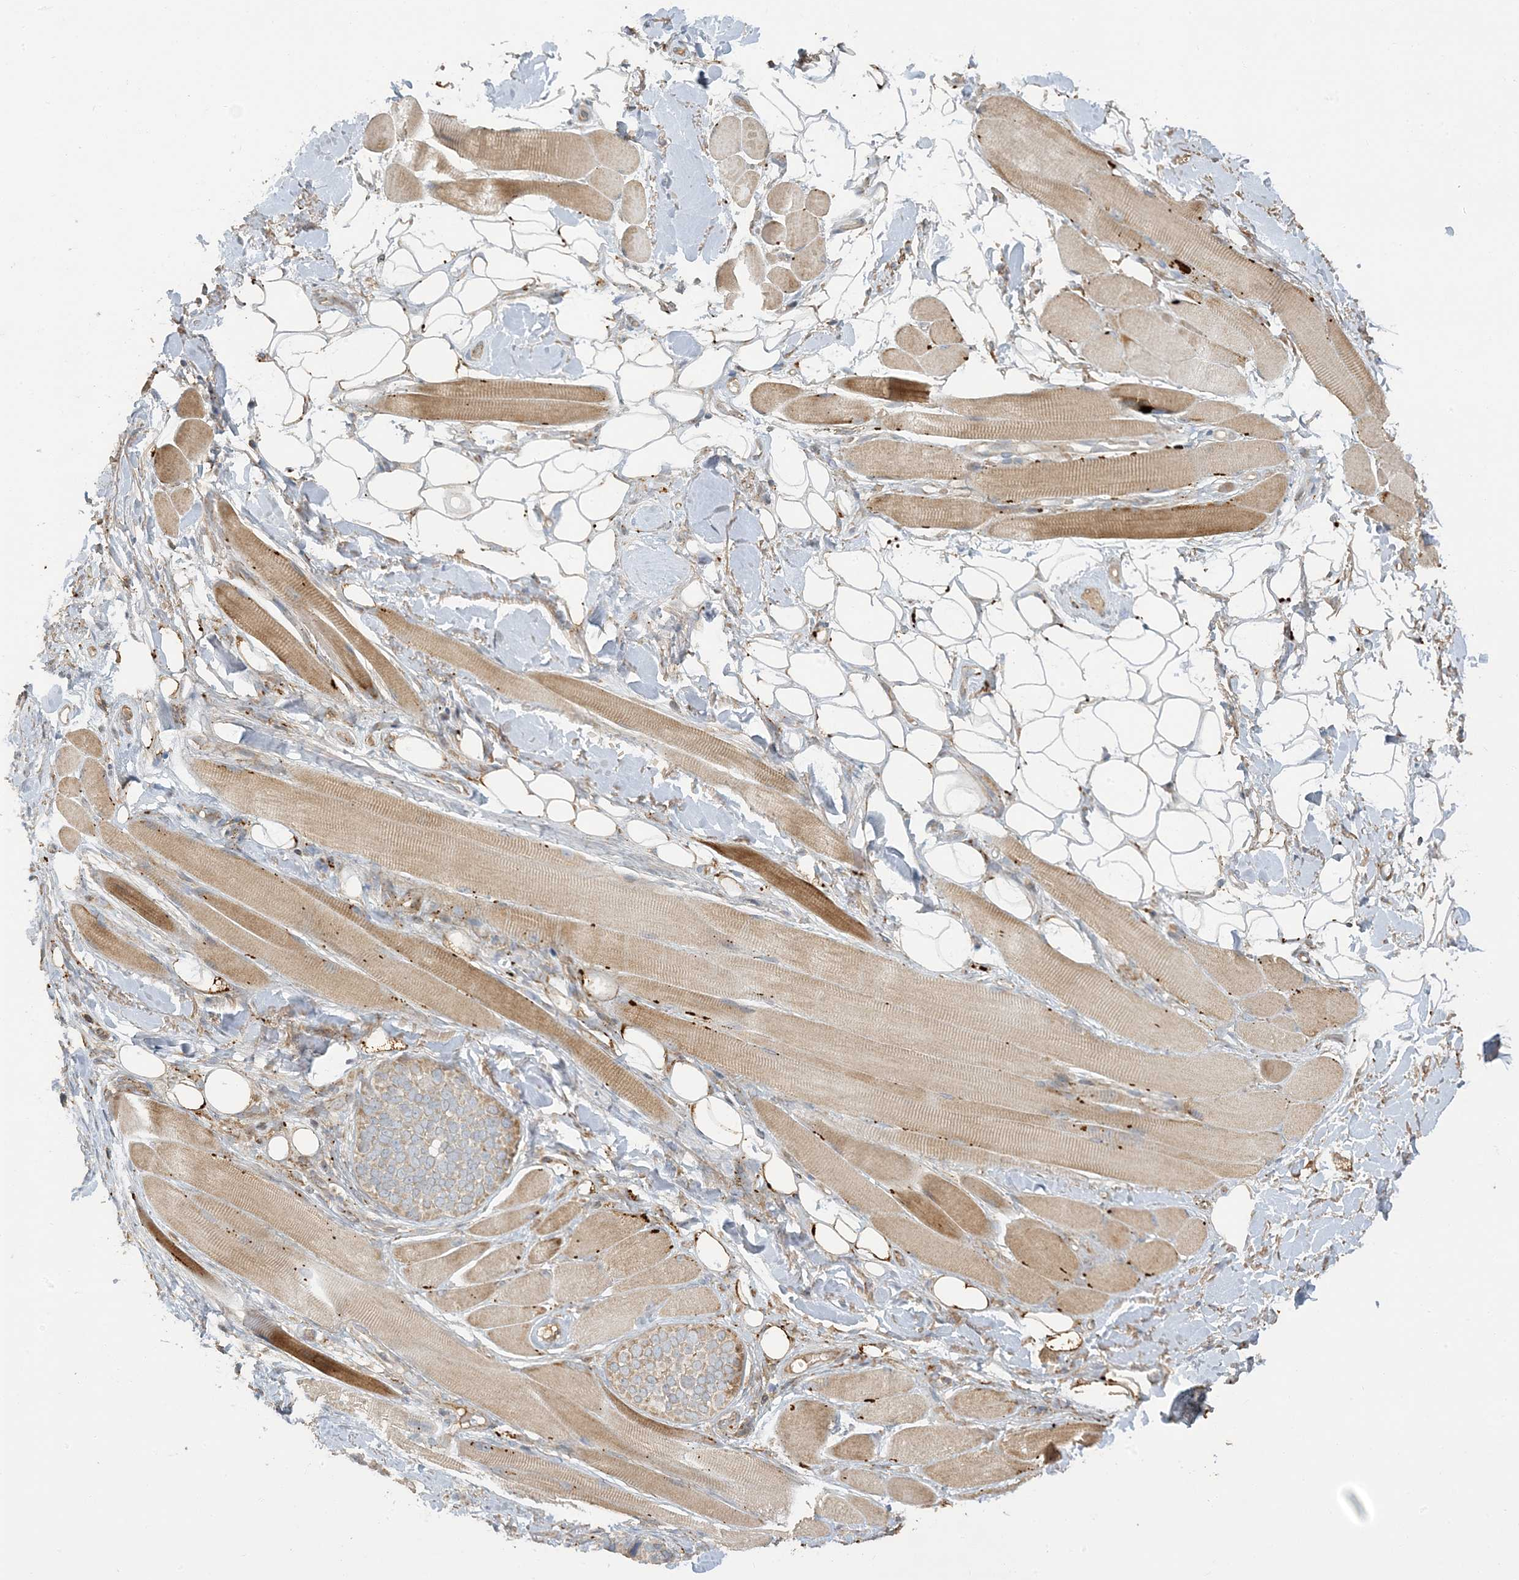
{"staining": {"intensity": "moderate", "quantity": ">75%", "location": "cytoplasmic/membranous"}, "tissue": "skin cancer", "cell_type": "Tumor cells", "image_type": "cancer", "snomed": [{"axis": "morphology", "description": "Basal cell carcinoma"}, {"axis": "topography", "description": "Skin"}], "caption": "Skin cancer tissue demonstrates moderate cytoplasmic/membranous staining in about >75% of tumor cells", "gene": "LTN1", "patient": {"sex": "male", "age": 62}}